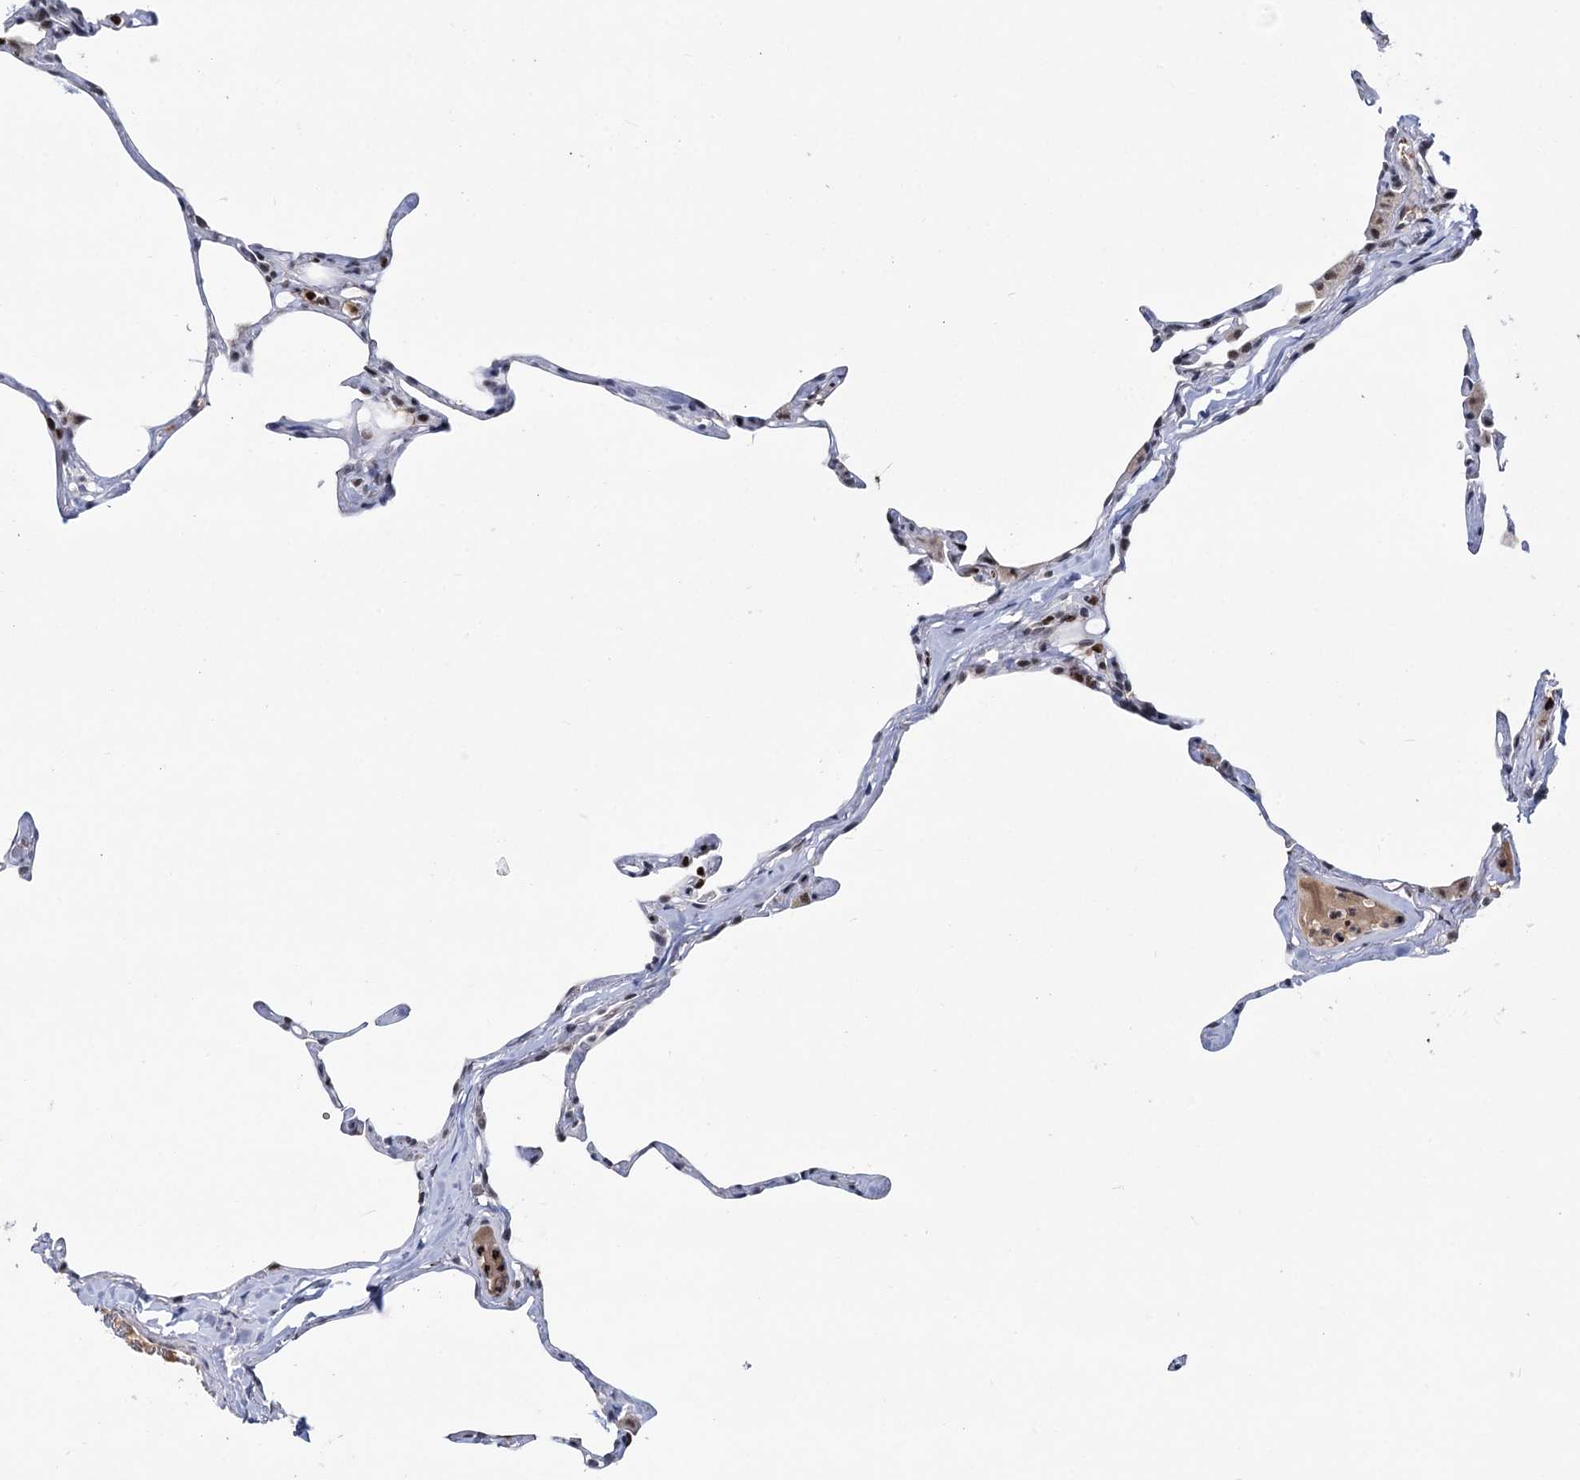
{"staining": {"intensity": "negative", "quantity": "none", "location": "none"}, "tissue": "lung", "cell_type": "Alveolar cells", "image_type": "normal", "snomed": [{"axis": "morphology", "description": "Normal tissue, NOS"}, {"axis": "topography", "description": "Lung"}], "caption": "Human lung stained for a protein using immunohistochemistry (IHC) displays no positivity in alveolar cells.", "gene": "ZCCHC10", "patient": {"sex": "male", "age": 65}}